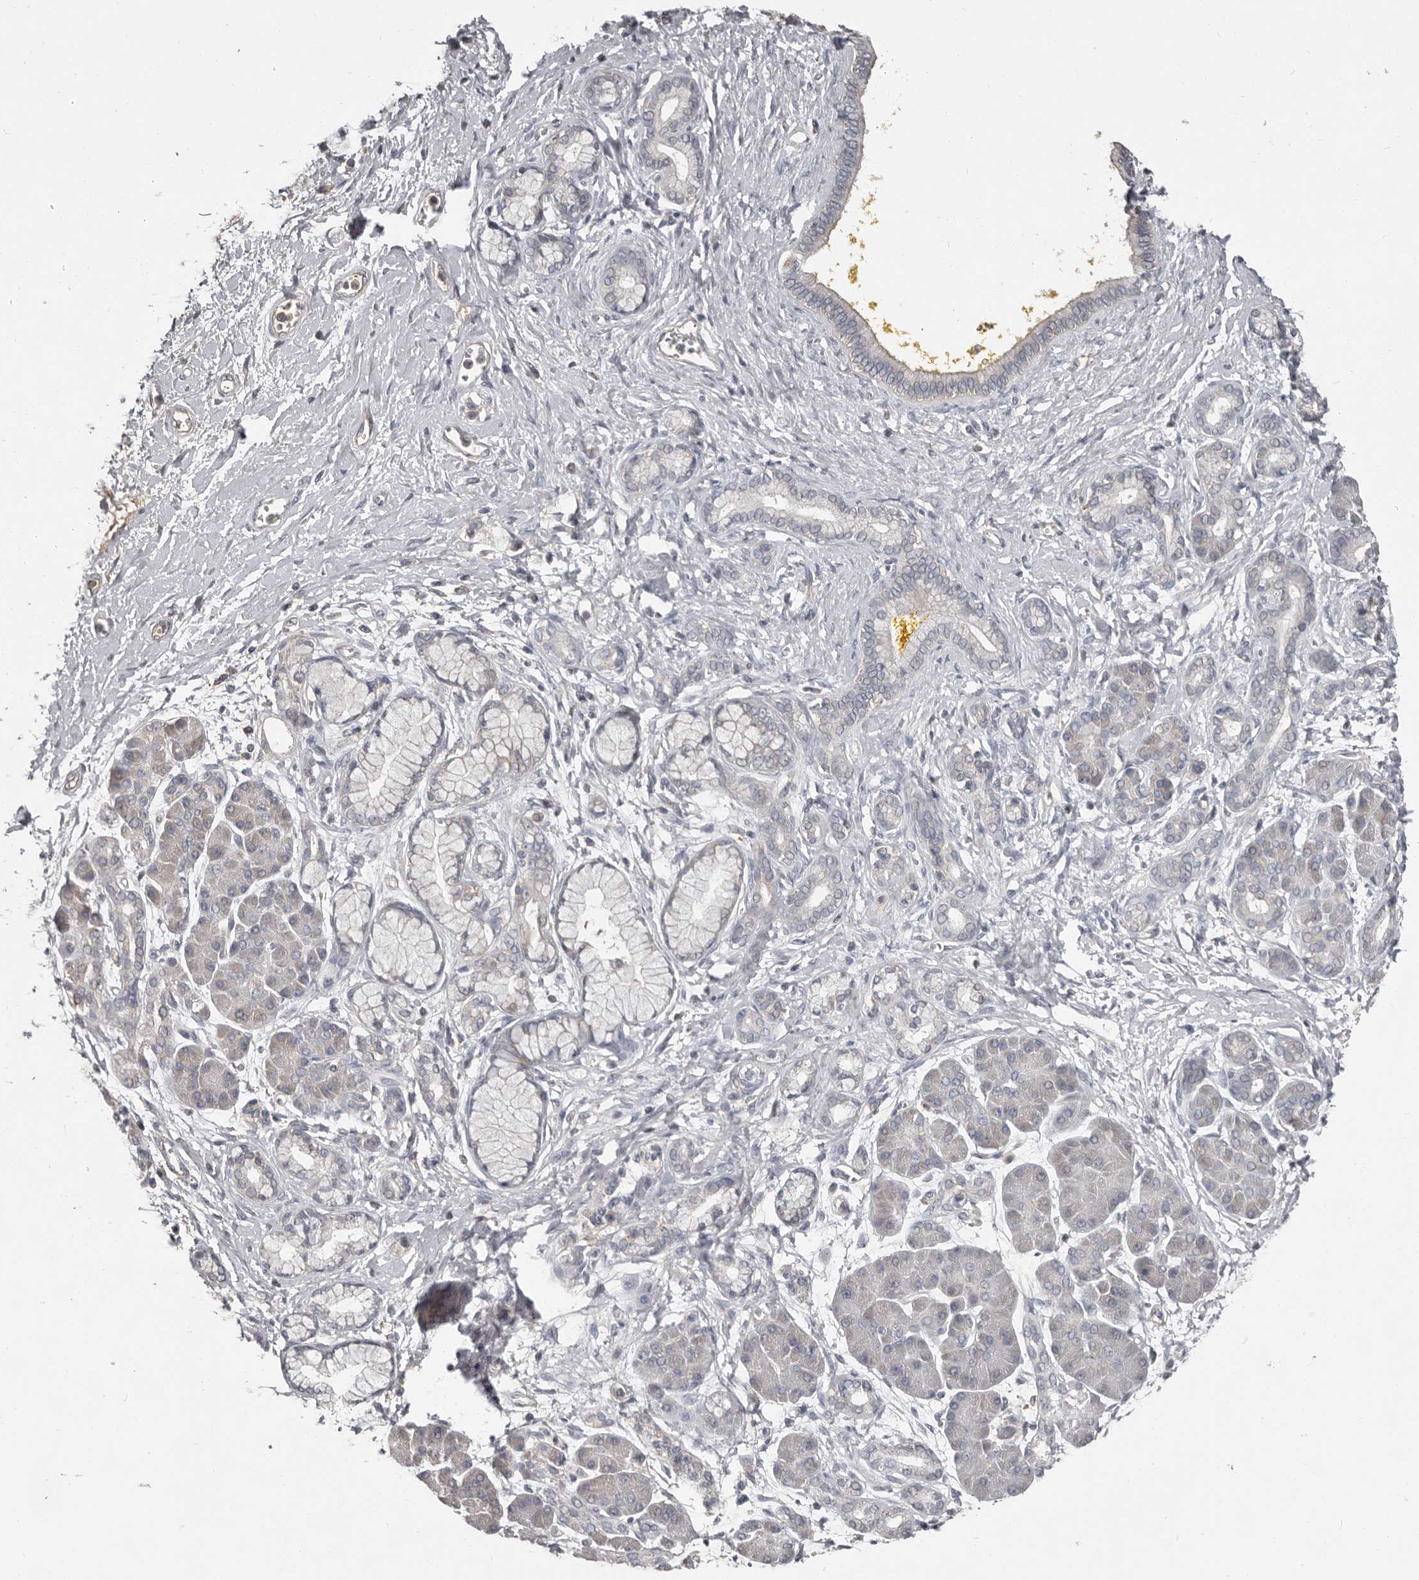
{"staining": {"intensity": "negative", "quantity": "none", "location": "none"}, "tissue": "pancreatic cancer", "cell_type": "Tumor cells", "image_type": "cancer", "snomed": [{"axis": "morphology", "description": "Adenocarcinoma, NOS"}, {"axis": "topography", "description": "Pancreas"}], "caption": "DAB (3,3'-diaminobenzidine) immunohistochemical staining of human pancreatic adenocarcinoma shows no significant staining in tumor cells. Brightfield microscopy of immunohistochemistry (IHC) stained with DAB (brown) and hematoxylin (blue), captured at high magnification.", "gene": "CA6", "patient": {"sex": "male", "age": 58}}